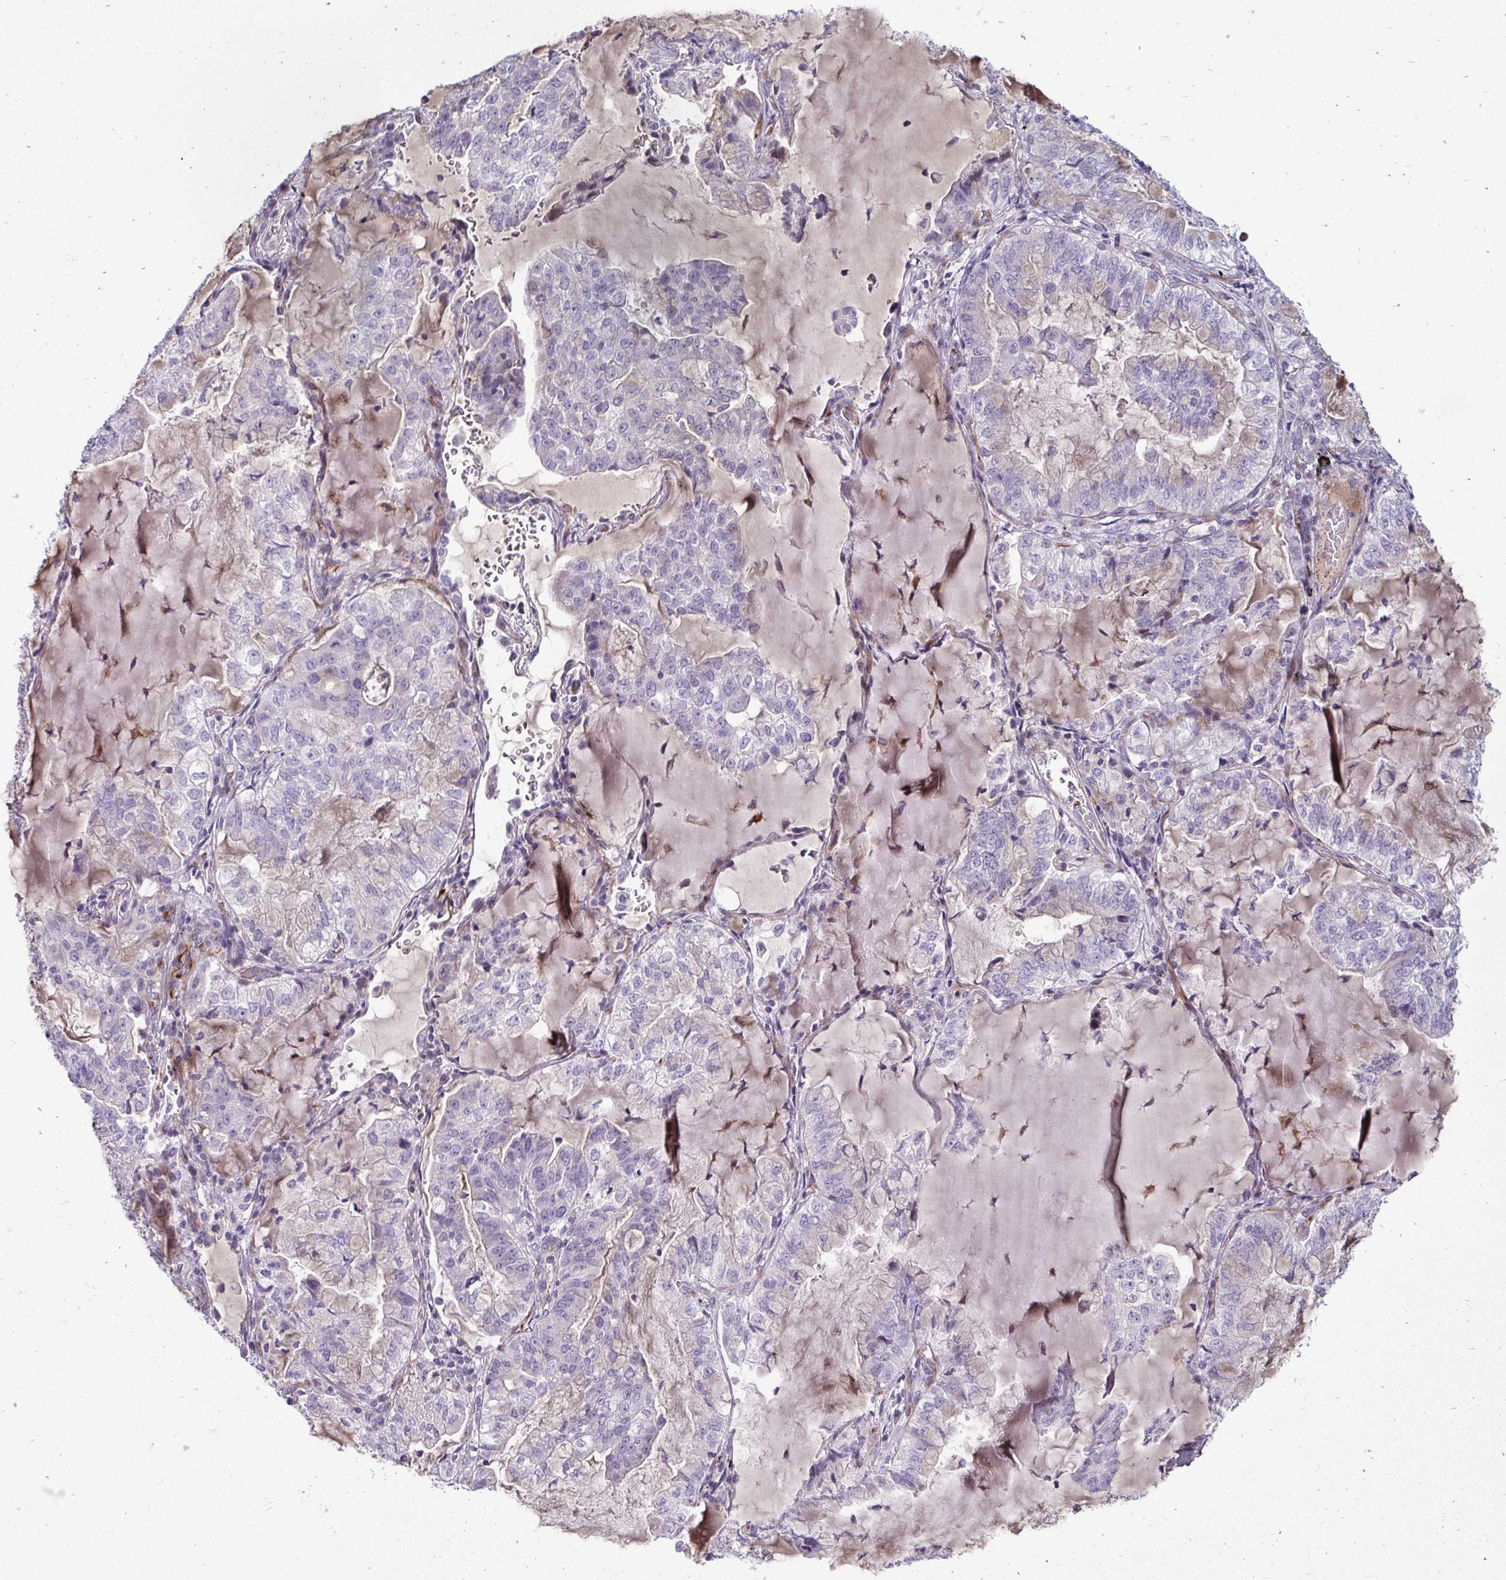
{"staining": {"intensity": "negative", "quantity": "none", "location": "none"}, "tissue": "lung cancer", "cell_type": "Tumor cells", "image_type": "cancer", "snomed": [{"axis": "morphology", "description": "Adenocarcinoma, NOS"}, {"axis": "topography", "description": "Lymph node"}, {"axis": "topography", "description": "Lung"}], "caption": "Tumor cells show no significant positivity in adenocarcinoma (lung). Brightfield microscopy of IHC stained with DAB (3,3'-diaminobenzidine) (brown) and hematoxylin (blue), captured at high magnification.", "gene": "SLC14A1", "patient": {"sex": "male", "age": 66}}